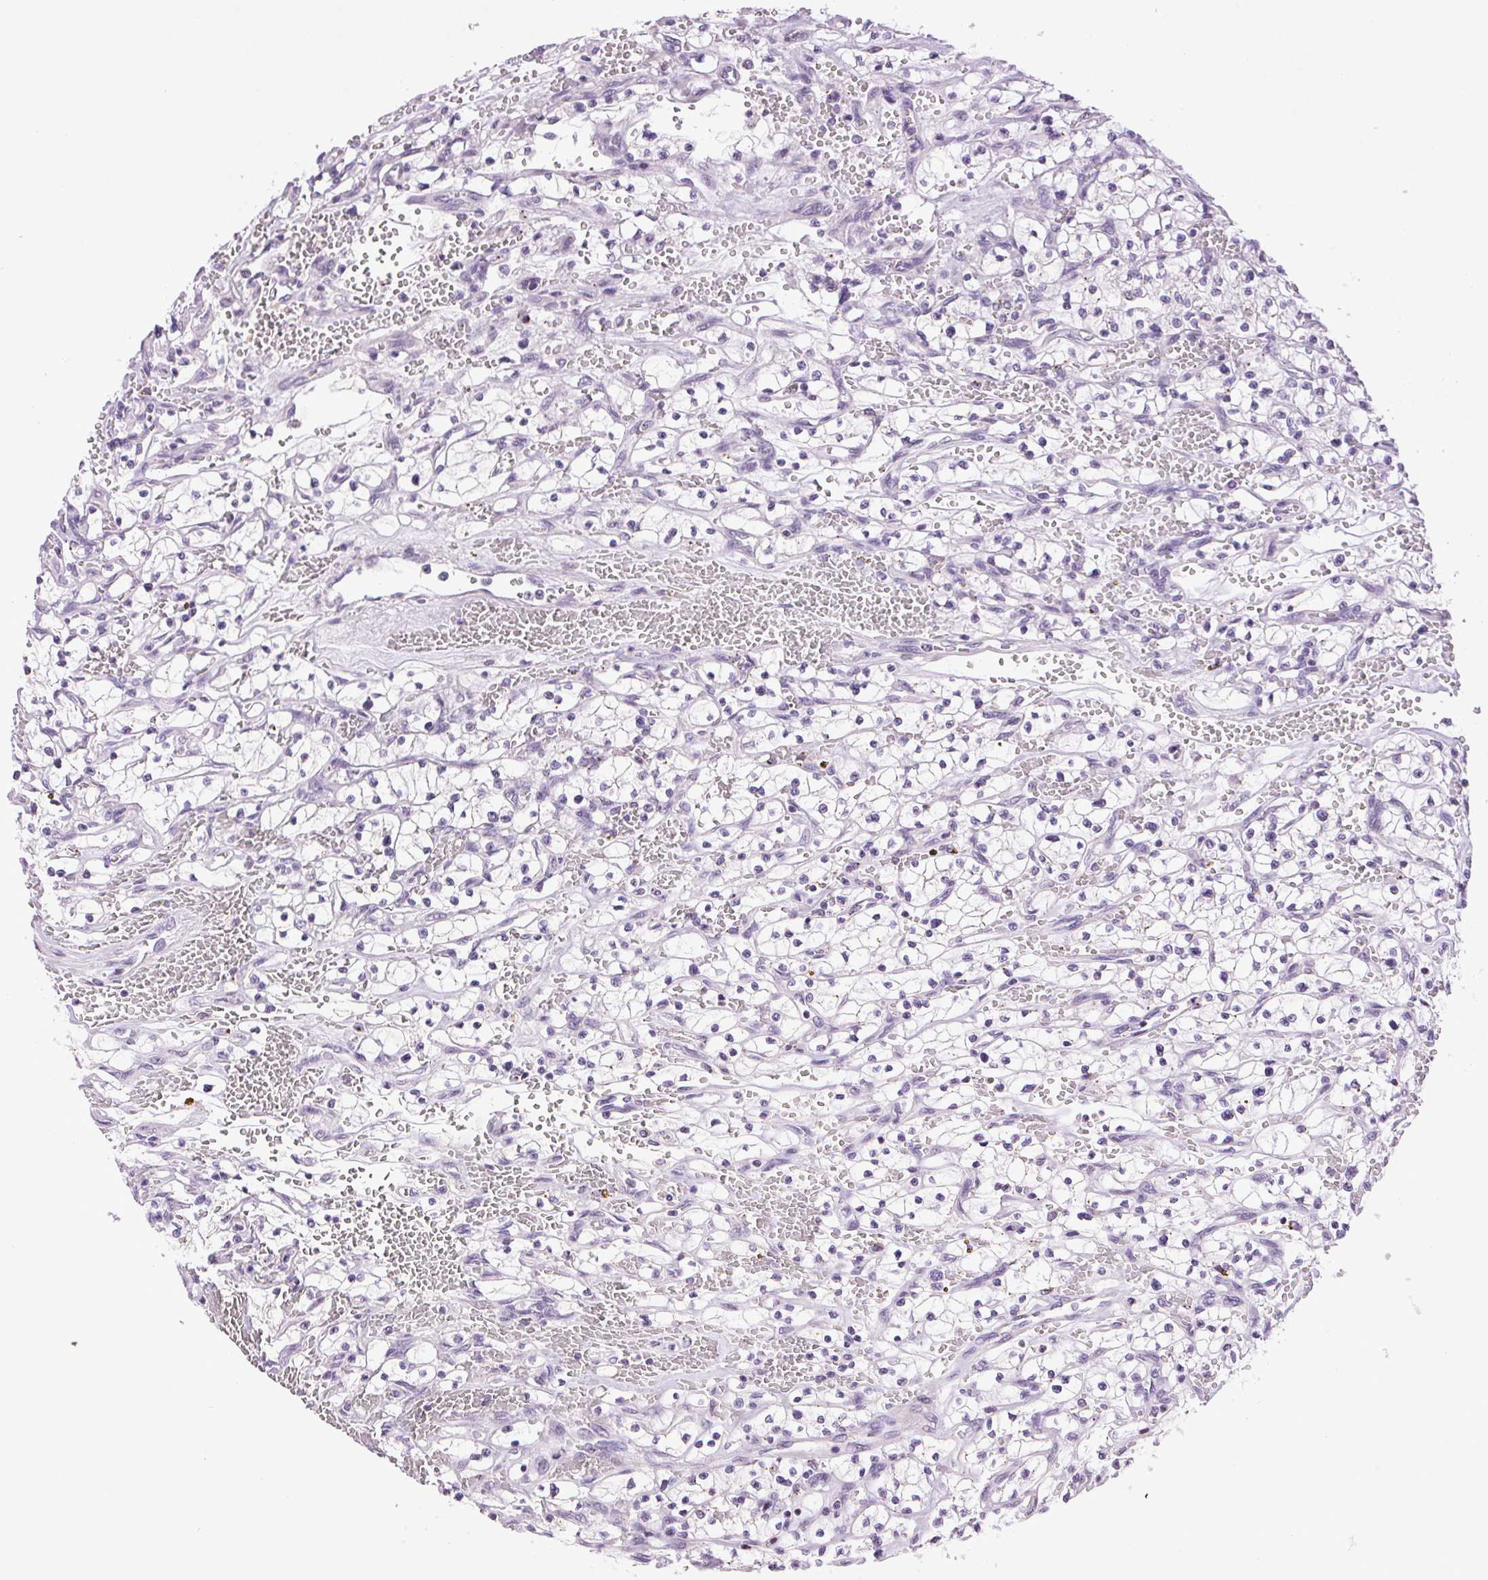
{"staining": {"intensity": "negative", "quantity": "none", "location": "none"}, "tissue": "renal cancer", "cell_type": "Tumor cells", "image_type": "cancer", "snomed": [{"axis": "morphology", "description": "Adenocarcinoma, NOS"}, {"axis": "topography", "description": "Kidney"}], "caption": "There is no significant expression in tumor cells of renal adenocarcinoma. (Brightfield microscopy of DAB immunohistochemistry (IHC) at high magnification).", "gene": "TMEM88B", "patient": {"sex": "female", "age": 64}}